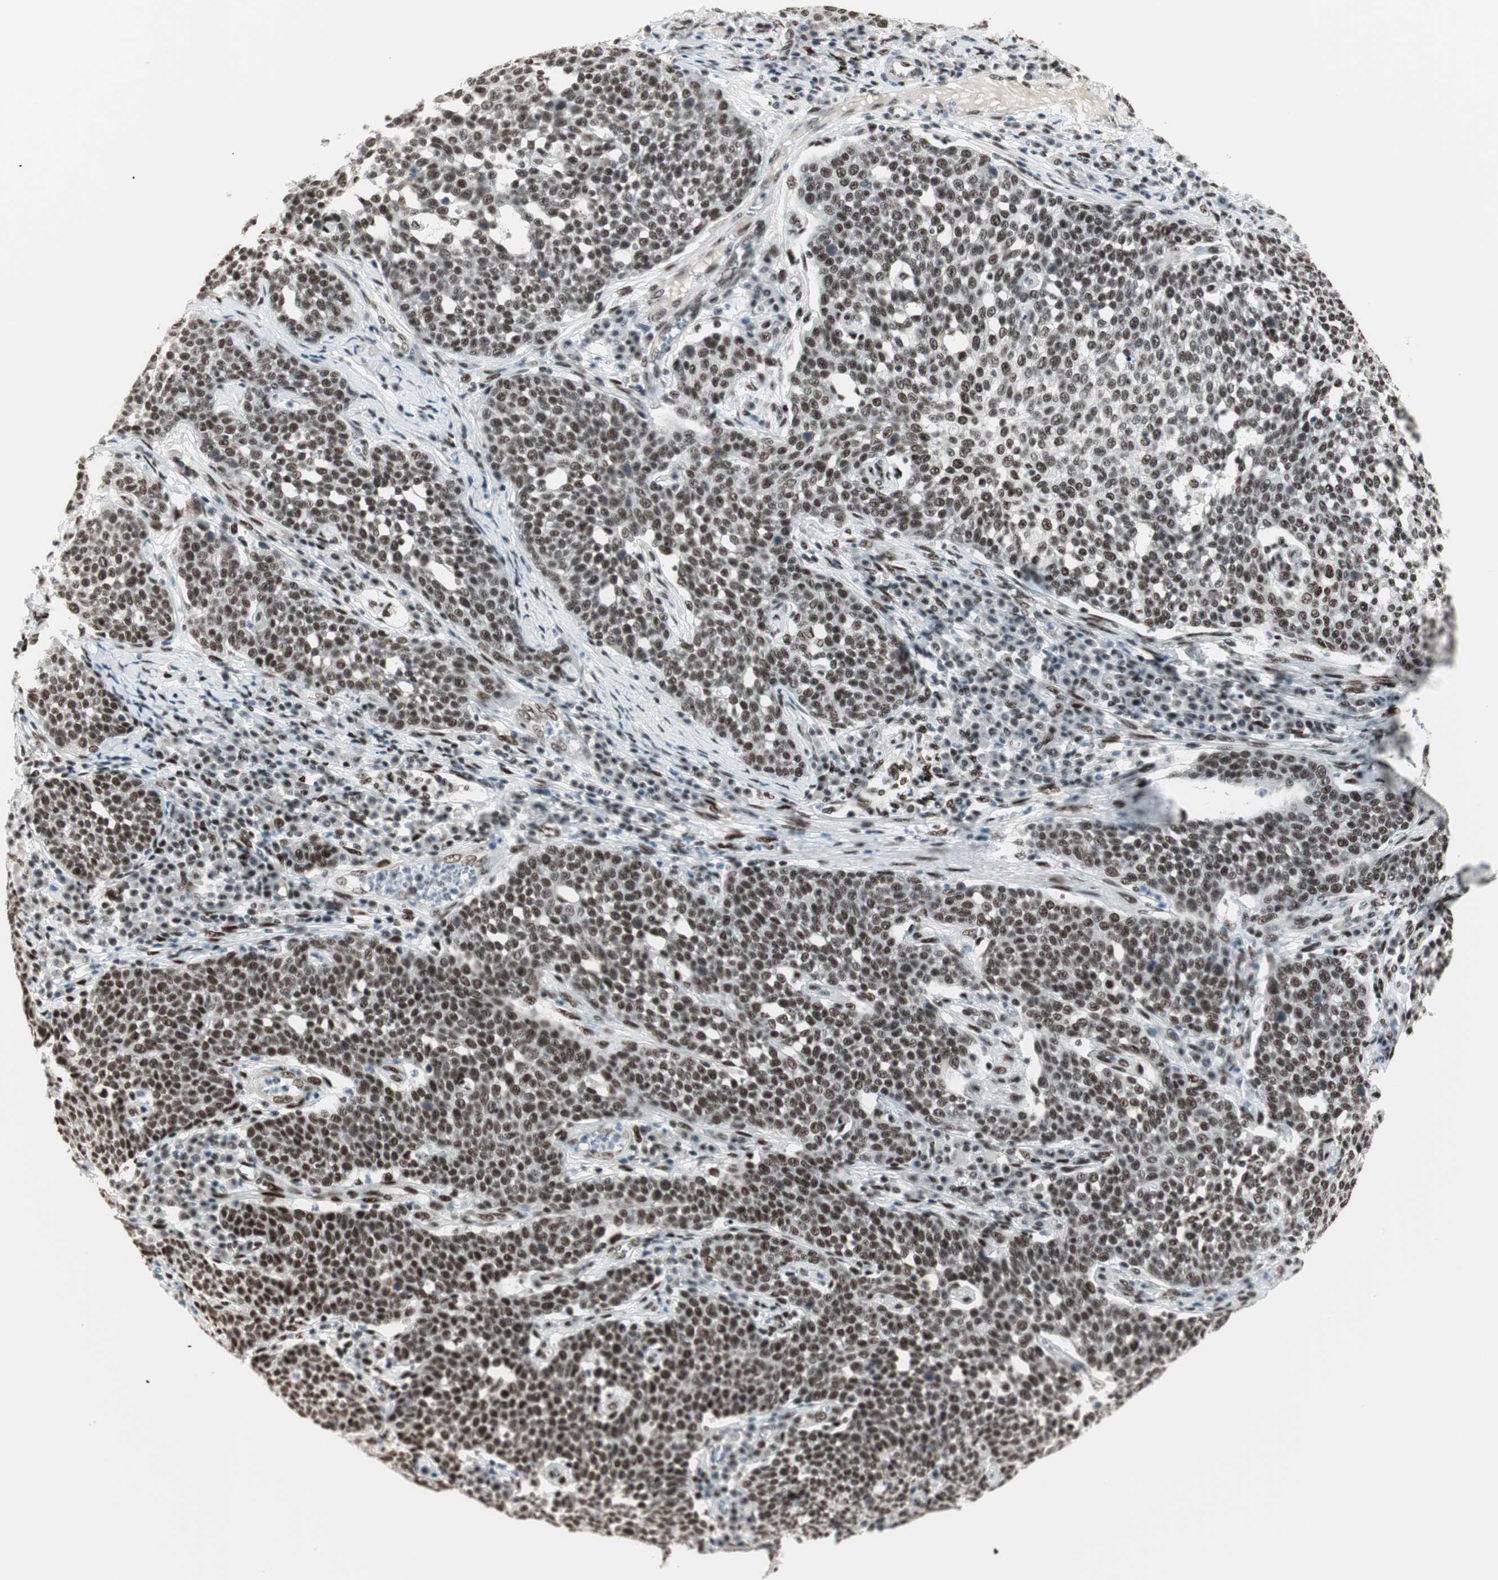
{"staining": {"intensity": "moderate", "quantity": ">75%", "location": "nuclear"}, "tissue": "cervical cancer", "cell_type": "Tumor cells", "image_type": "cancer", "snomed": [{"axis": "morphology", "description": "Squamous cell carcinoma, NOS"}, {"axis": "topography", "description": "Cervix"}], "caption": "IHC staining of cervical cancer, which demonstrates medium levels of moderate nuclear expression in approximately >75% of tumor cells indicating moderate nuclear protein staining. The staining was performed using DAB (brown) for protein detection and nuclei were counterstained in hematoxylin (blue).", "gene": "HEXIM1", "patient": {"sex": "female", "age": 34}}